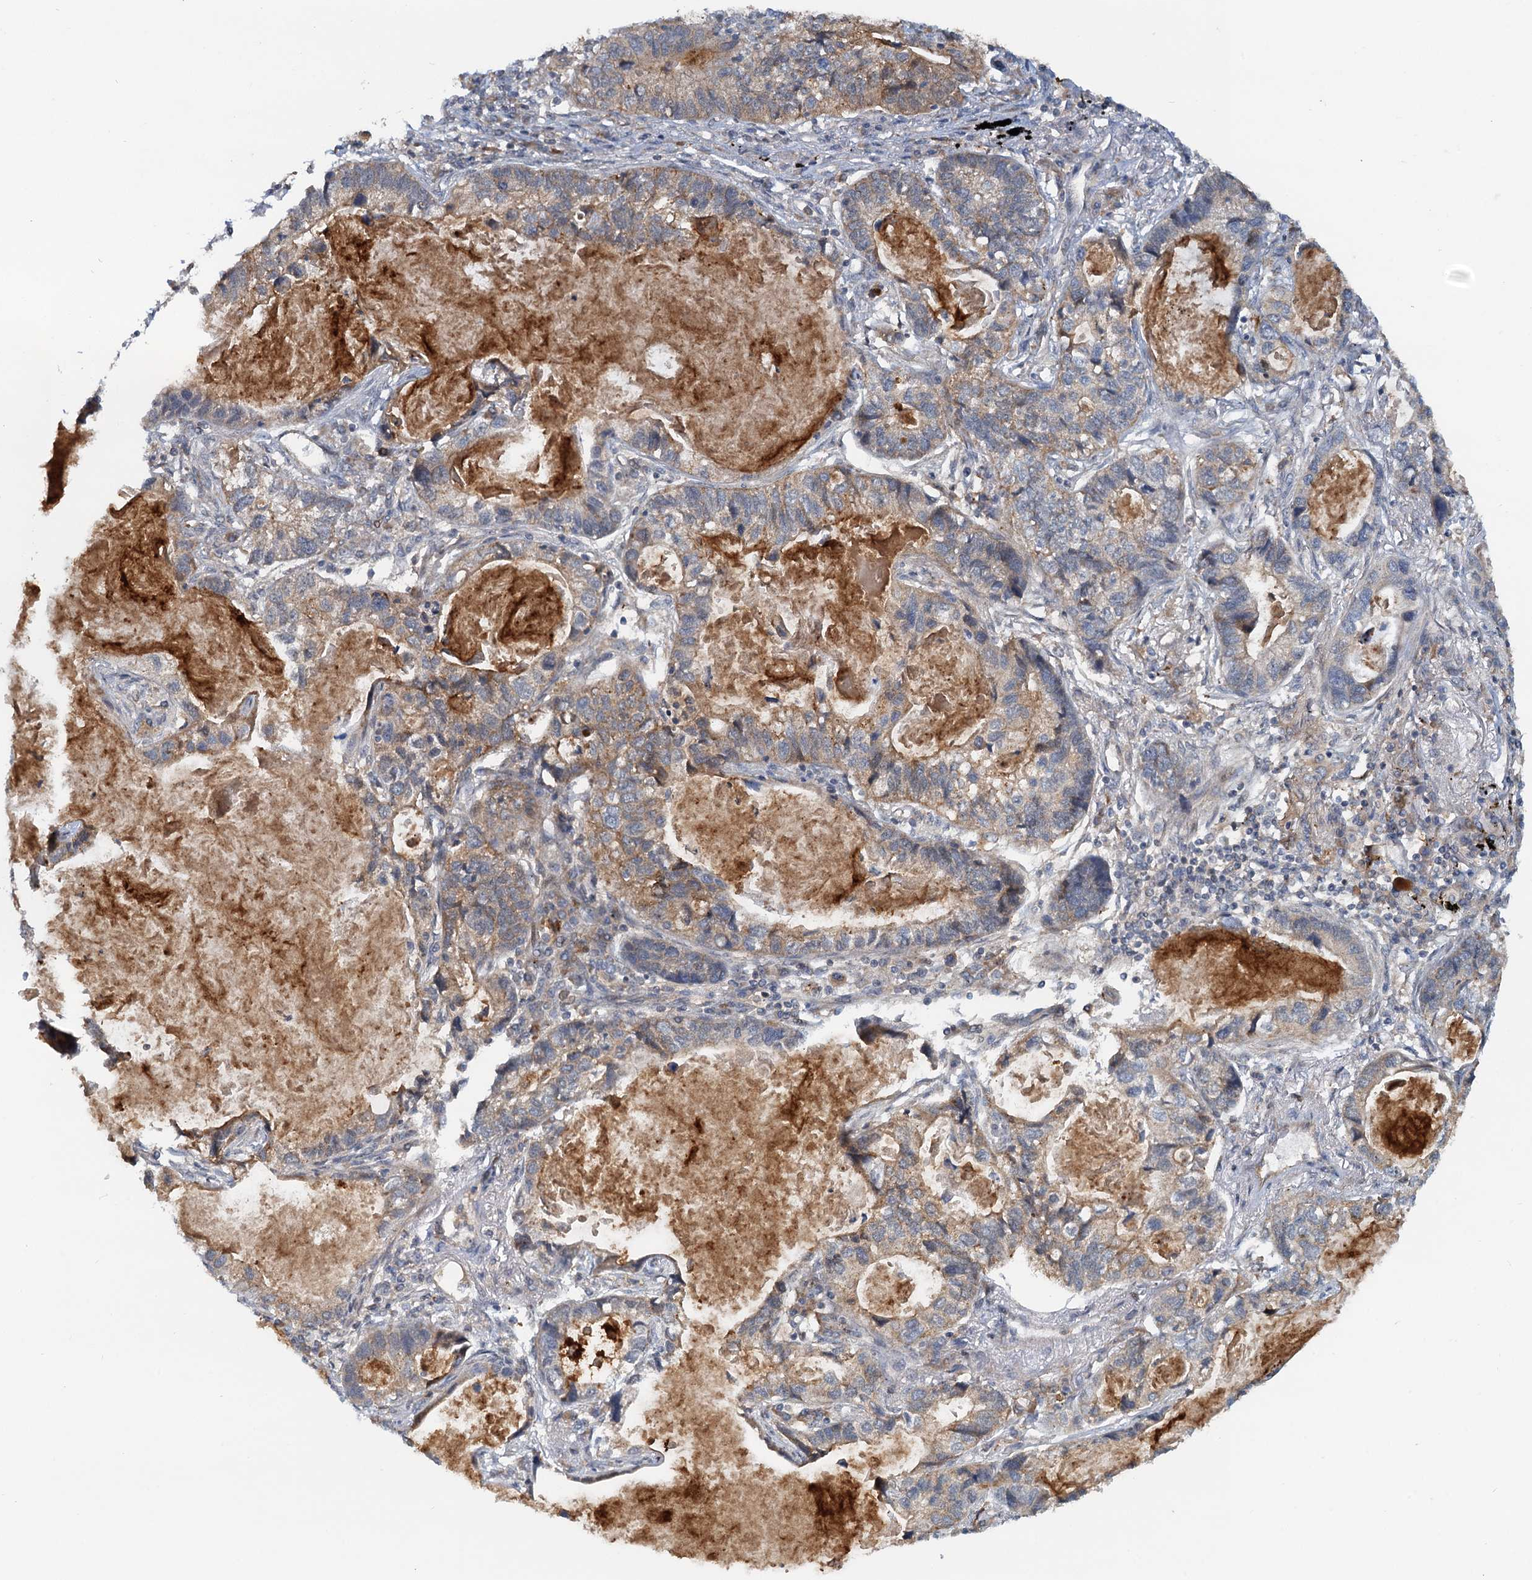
{"staining": {"intensity": "weak", "quantity": ">75%", "location": "cytoplasmic/membranous"}, "tissue": "lung cancer", "cell_type": "Tumor cells", "image_type": "cancer", "snomed": [{"axis": "morphology", "description": "Adenocarcinoma, NOS"}, {"axis": "topography", "description": "Lung"}], "caption": "Lung adenocarcinoma stained for a protein (brown) shows weak cytoplasmic/membranous positive positivity in approximately >75% of tumor cells.", "gene": "TOLLIP", "patient": {"sex": "male", "age": 67}}